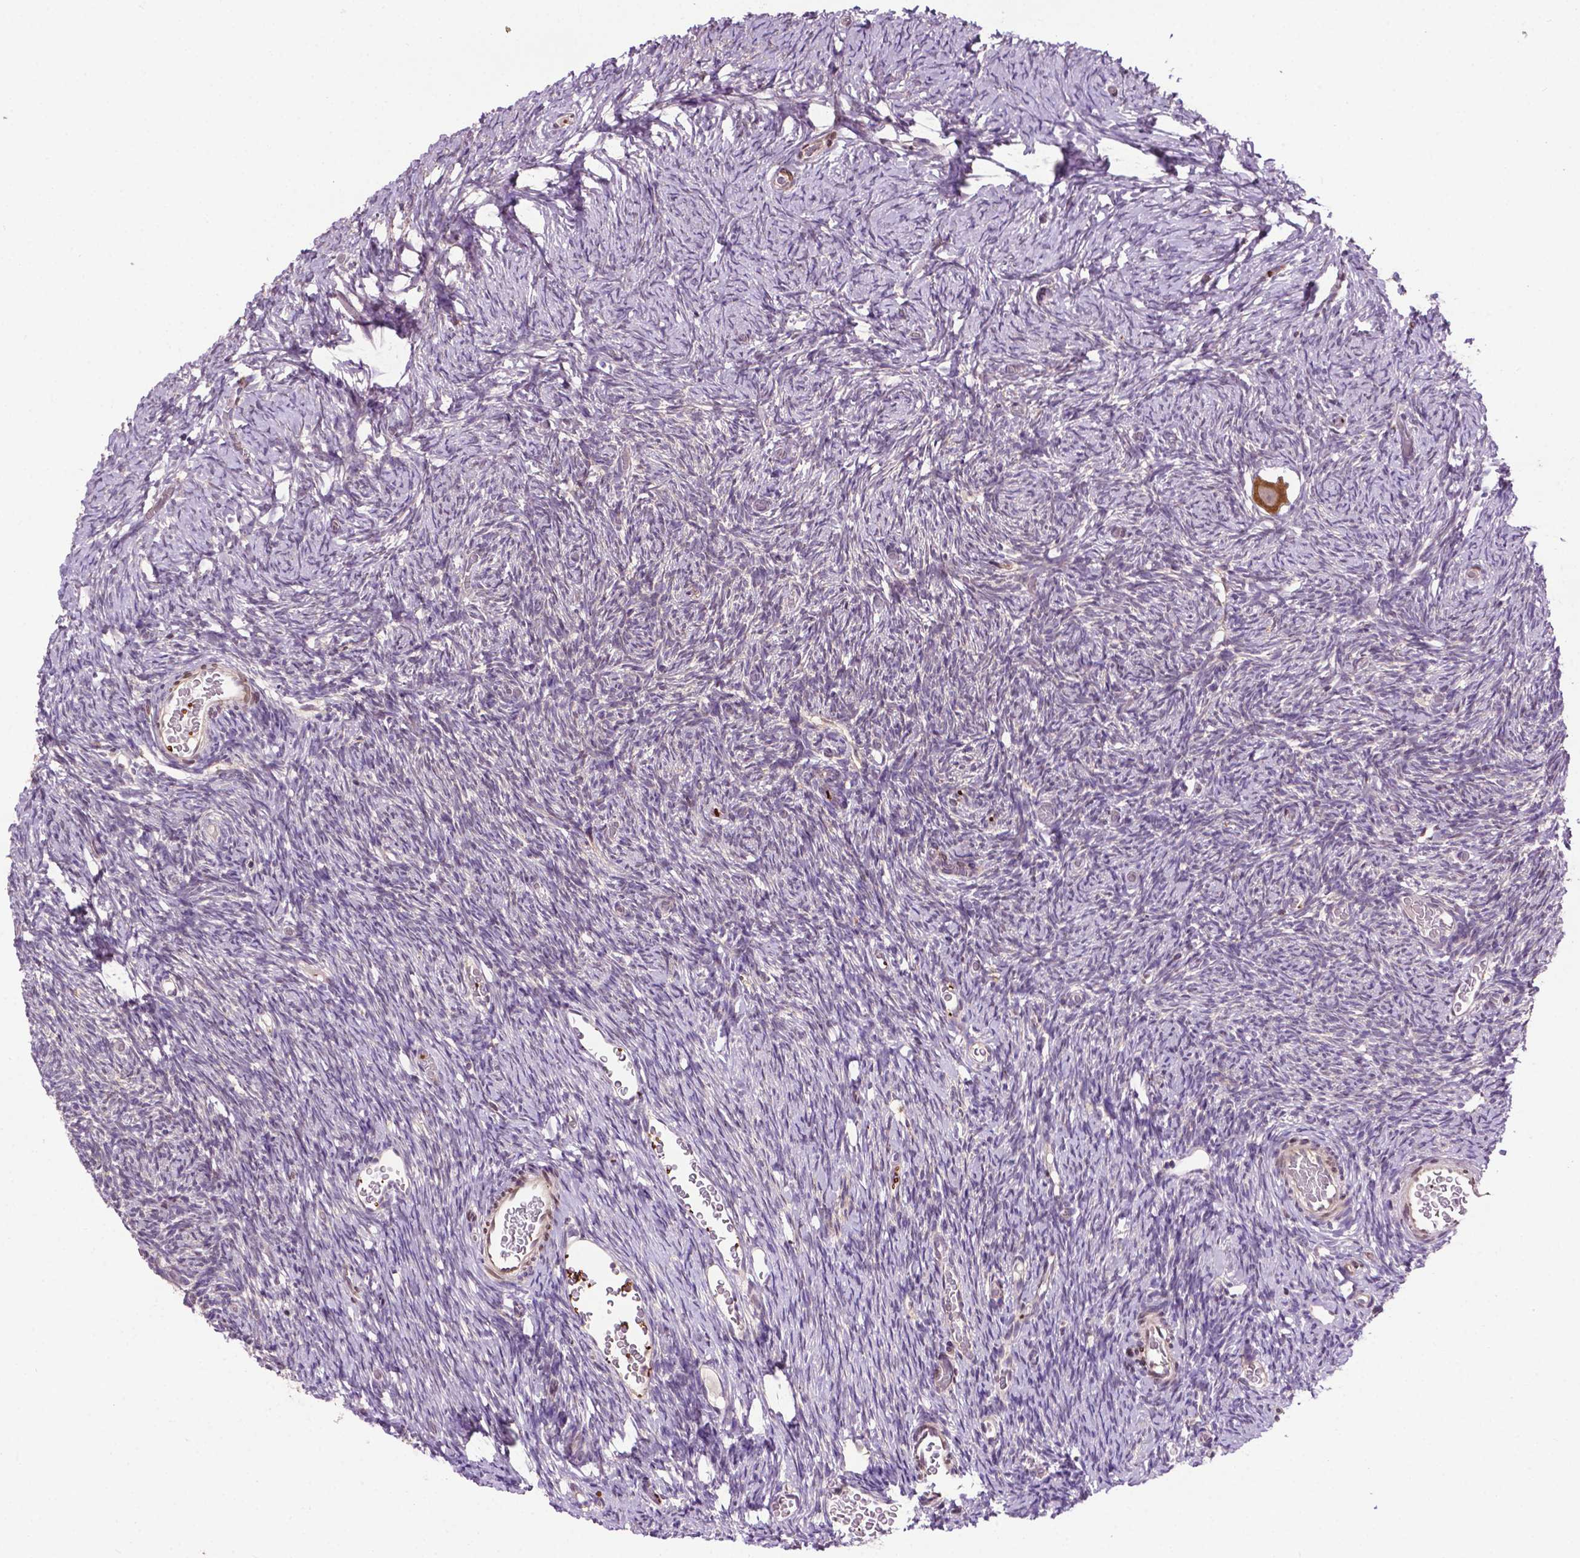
{"staining": {"intensity": "strong", "quantity": ">75%", "location": "cytoplasmic/membranous"}, "tissue": "ovary", "cell_type": "Follicle cells", "image_type": "normal", "snomed": [{"axis": "morphology", "description": "Normal tissue, NOS"}, {"axis": "topography", "description": "Ovary"}], "caption": "Ovary stained with DAB (3,3'-diaminobenzidine) IHC reveals high levels of strong cytoplasmic/membranous staining in approximately >75% of follicle cells. (Brightfield microscopy of DAB IHC at high magnification).", "gene": "SPNS2", "patient": {"sex": "female", "age": 39}}